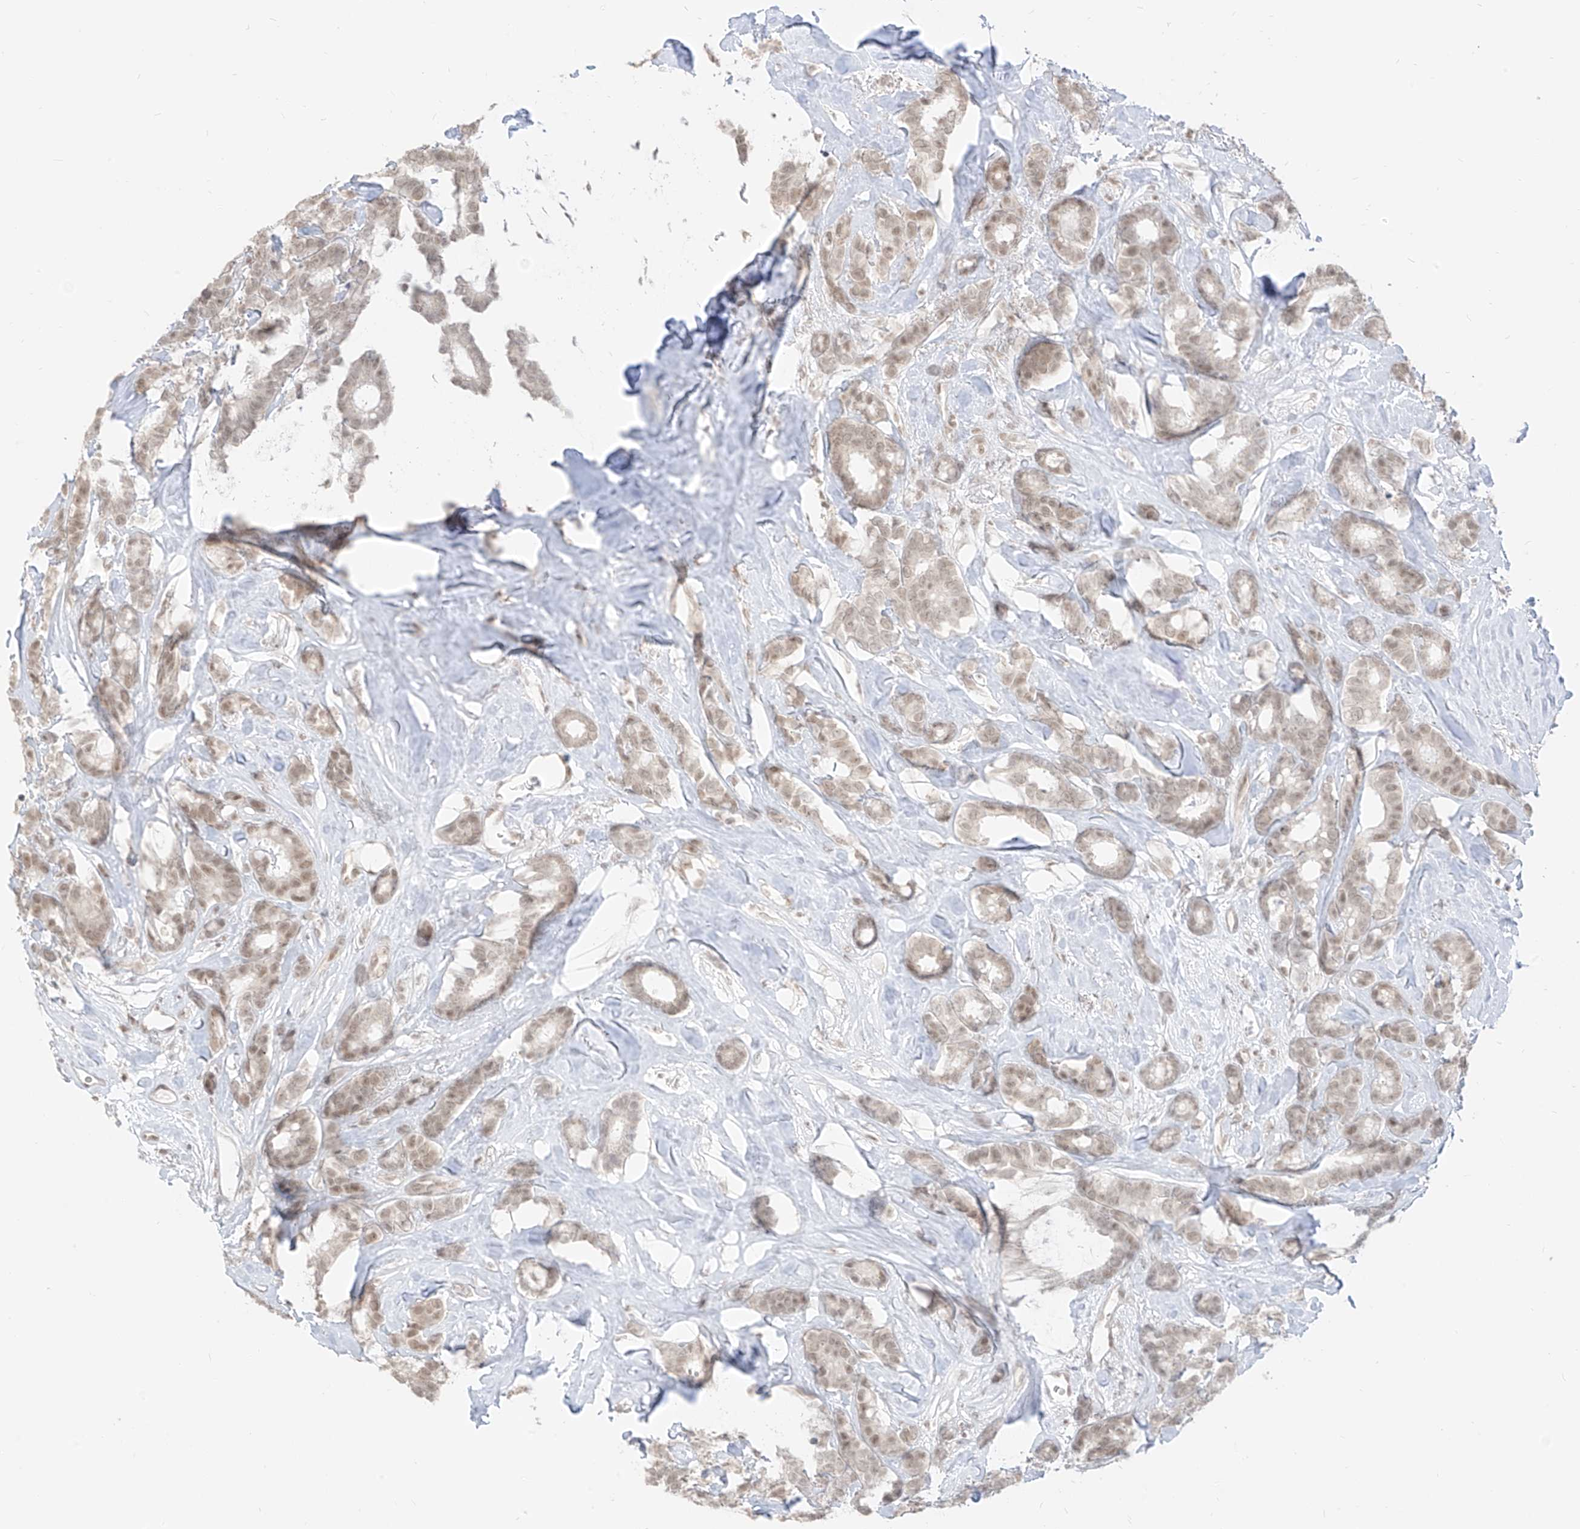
{"staining": {"intensity": "weak", "quantity": ">75%", "location": "nuclear"}, "tissue": "breast cancer", "cell_type": "Tumor cells", "image_type": "cancer", "snomed": [{"axis": "morphology", "description": "Duct carcinoma"}, {"axis": "topography", "description": "Breast"}], "caption": "This is a micrograph of IHC staining of breast intraductal carcinoma, which shows weak staining in the nuclear of tumor cells.", "gene": "SUPT5H", "patient": {"sex": "female", "age": 87}}